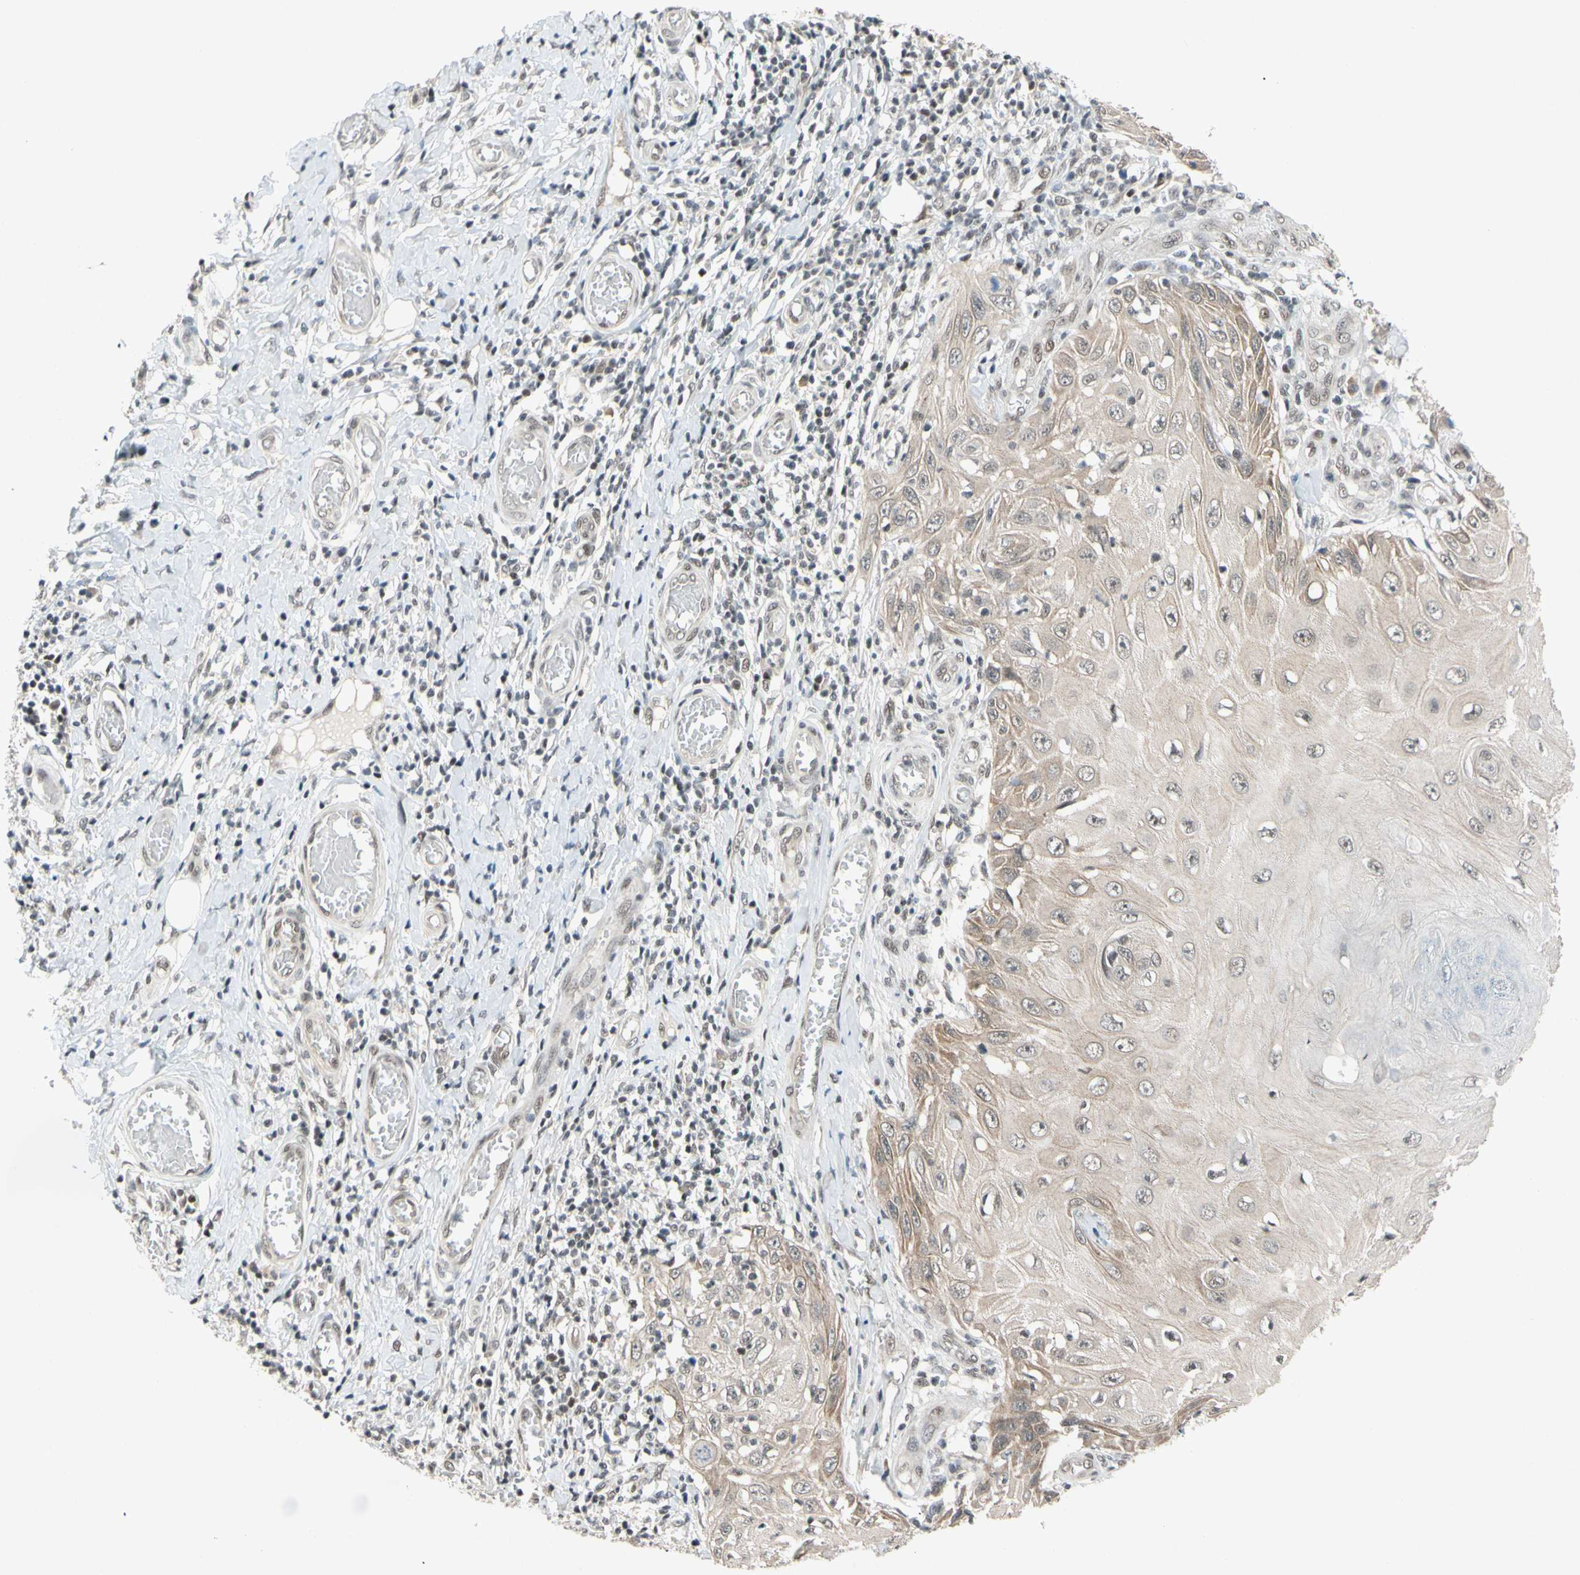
{"staining": {"intensity": "weak", "quantity": "25%-75%", "location": "cytoplasmic/membranous"}, "tissue": "skin cancer", "cell_type": "Tumor cells", "image_type": "cancer", "snomed": [{"axis": "morphology", "description": "Squamous cell carcinoma, NOS"}, {"axis": "topography", "description": "Skin"}], "caption": "High-power microscopy captured an immunohistochemistry histopathology image of squamous cell carcinoma (skin), revealing weak cytoplasmic/membranous positivity in about 25%-75% of tumor cells.", "gene": "TAF4", "patient": {"sex": "female", "age": 73}}